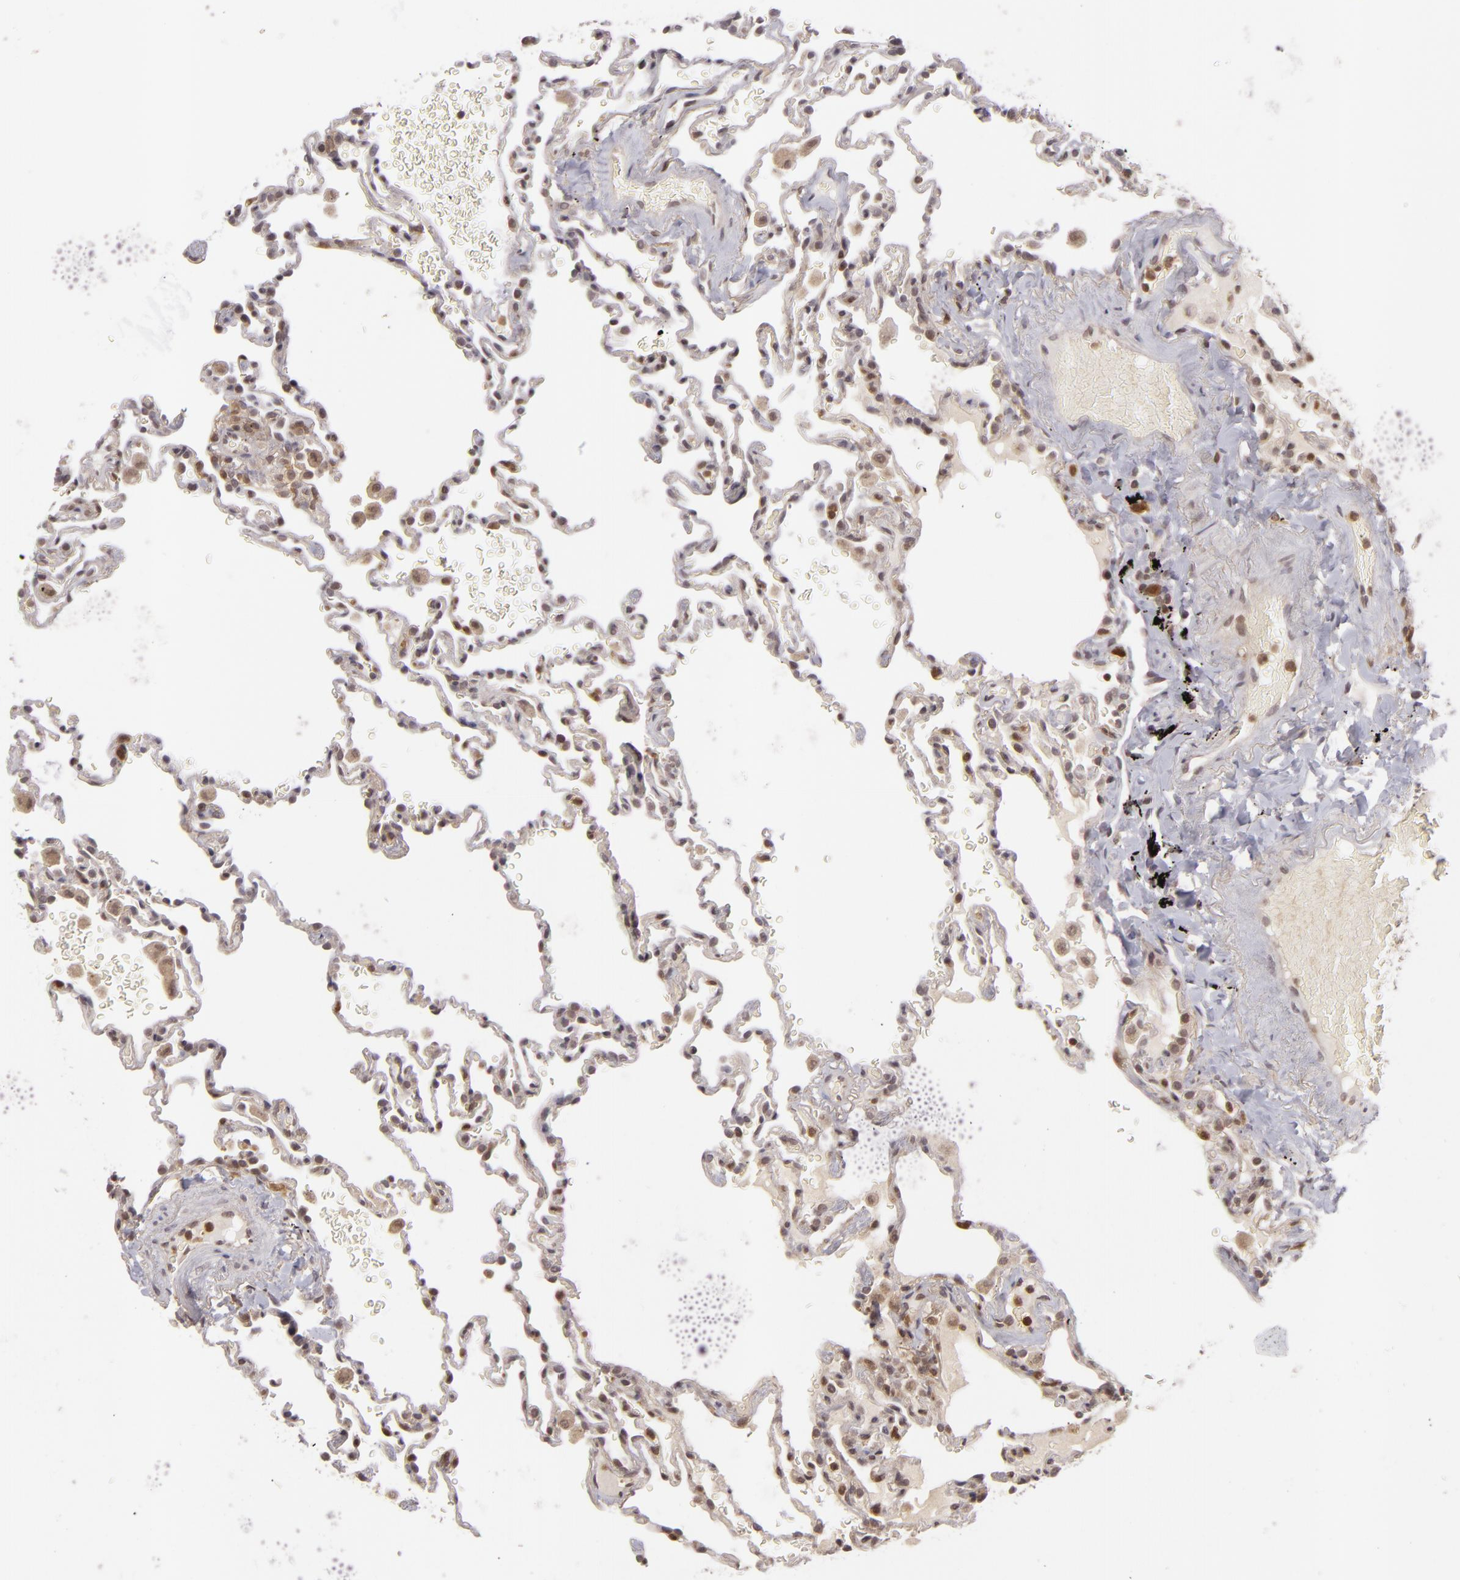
{"staining": {"intensity": "weak", "quantity": ">75%", "location": "nuclear"}, "tissue": "lung", "cell_type": "Alveolar cells", "image_type": "normal", "snomed": [{"axis": "morphology", "description": "Normal tissue, NOS"}, {"axis": "topography", "description": "Lung"}], "caption": "Alveolar cells exhibit low levels of weak nuclear positivity in approximately >75% of cells in benign human lung.", "gene": "ZBTB33", "patient": {"sex": "male", "age": 59}}